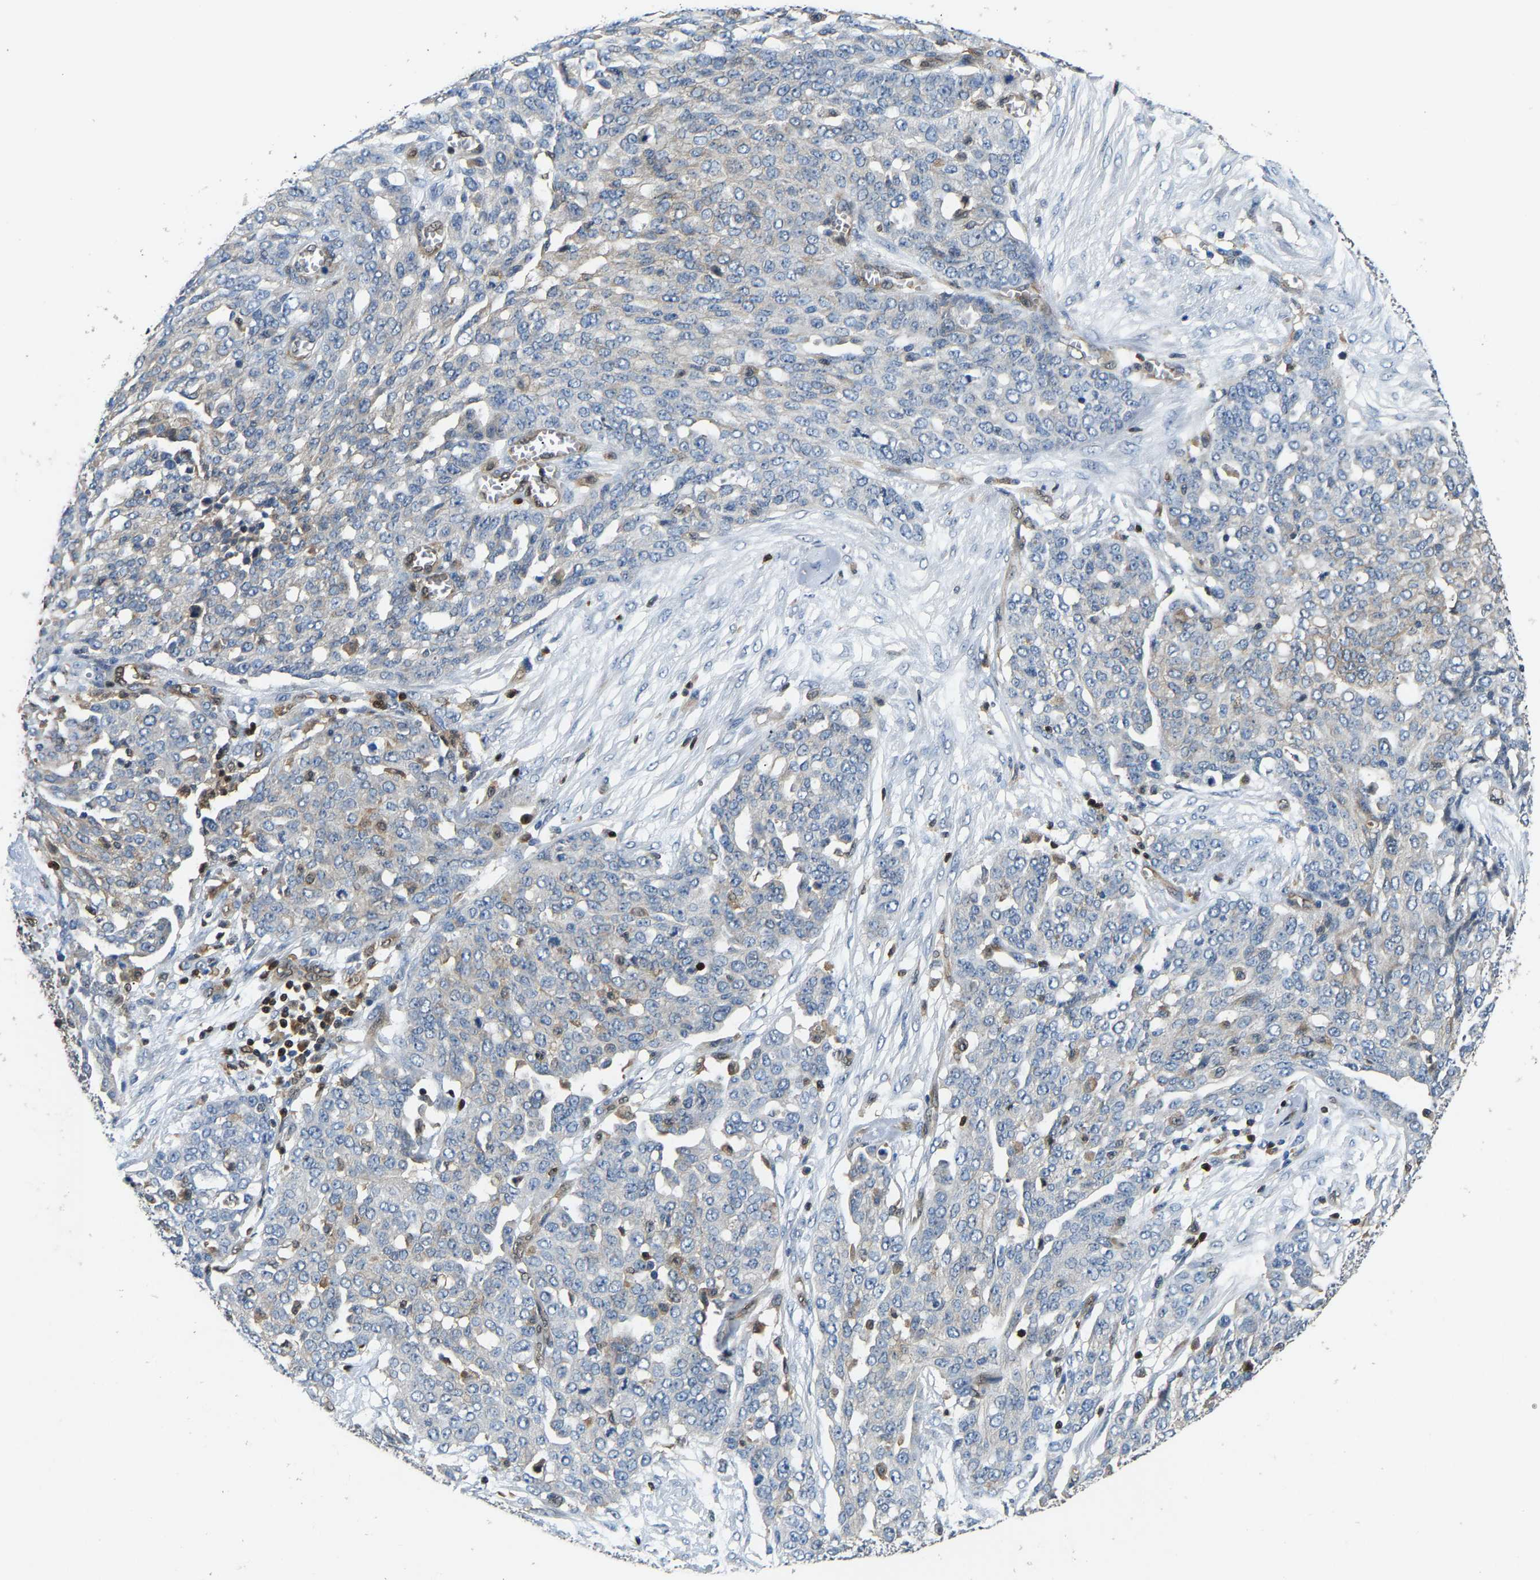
{"staining": {"intensity": "negative", "quantity": "none", "location": "none"}, "tissue": "ovarian cancer", "cell_type": "Tumor cells", "image_type": "cancer", "snomed": [{"axis": "morphology", "description": "Cystadenocarcinoma, serous, NOS"}, {"axis": "topography", "description": "Soft tissue"}, {"axis": "topography", "description": "Ovary"}], "caption": "High magnification brightfield microscopy of ovarian cancer stained with DAB (3,3'-diaminobenzidine) (brown) and counterstained with hematoxylin (blue): tumor cells show no significant staining.", "gene": "GIMAP7", "patient": {"sex": "female", "age": 57}}